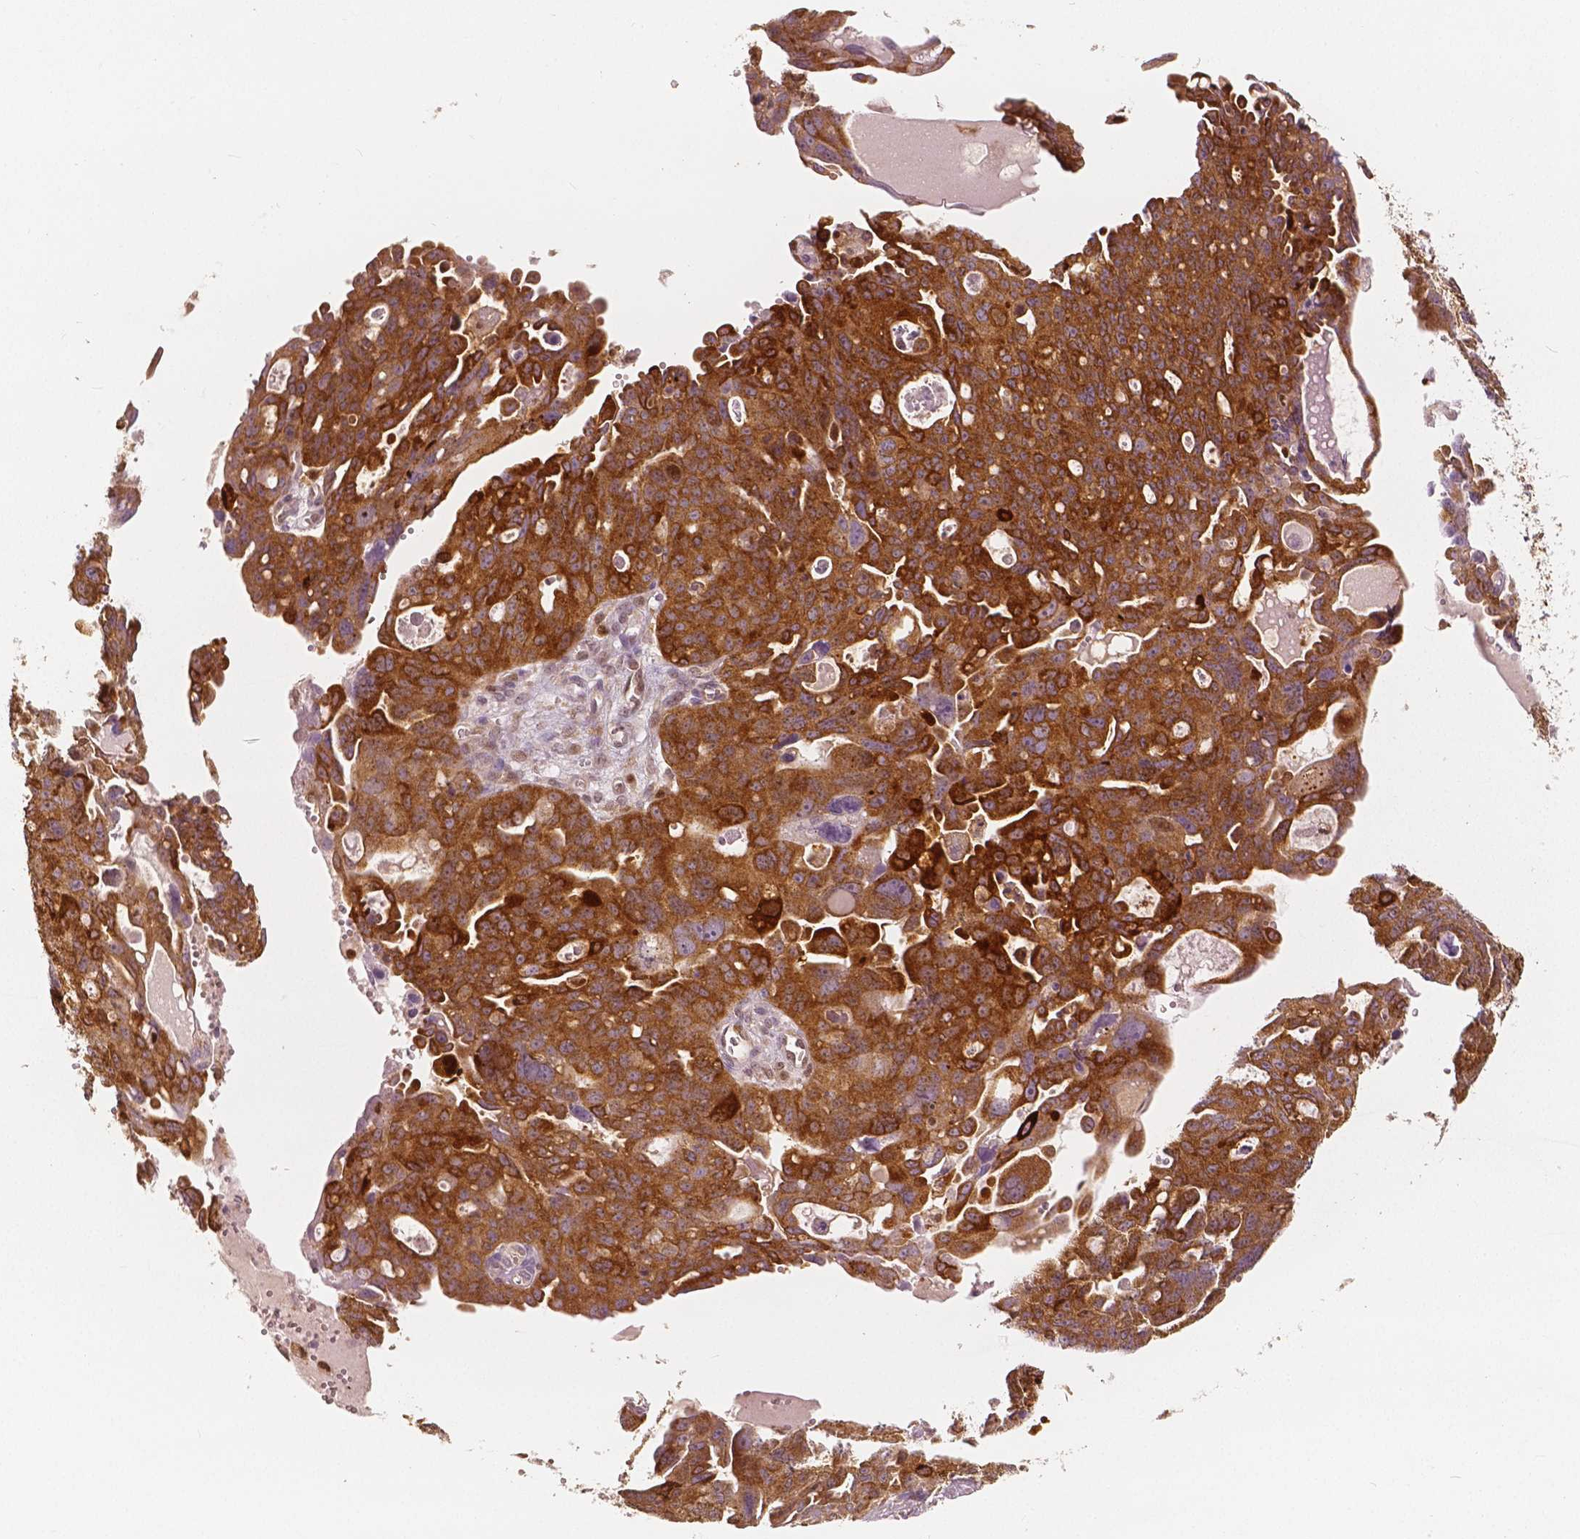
{"staining": {"intensity": "strong", "quantity": ">75%", "location": "cytoplasmic/membranous,nuclear"}, "tissue": "ovarian cancer", "cell_type": "Tumor cells", "image_type": "cancer", "snomed": [{"axis": "morphology", "description": "Carcinoma, endometroid"}, {"axis": "topography", "description": "Ovary"}], "caption": "A photomicrograph of human ovarian endometroid carcinoma stained for a protein reveals strong cytoplasmic/membranous and nuclear brown staining in tumor cells. Nuclei are stained in blue.", "gene": "SQSTM1", "patient": {"sex": "female", "age": 70}}